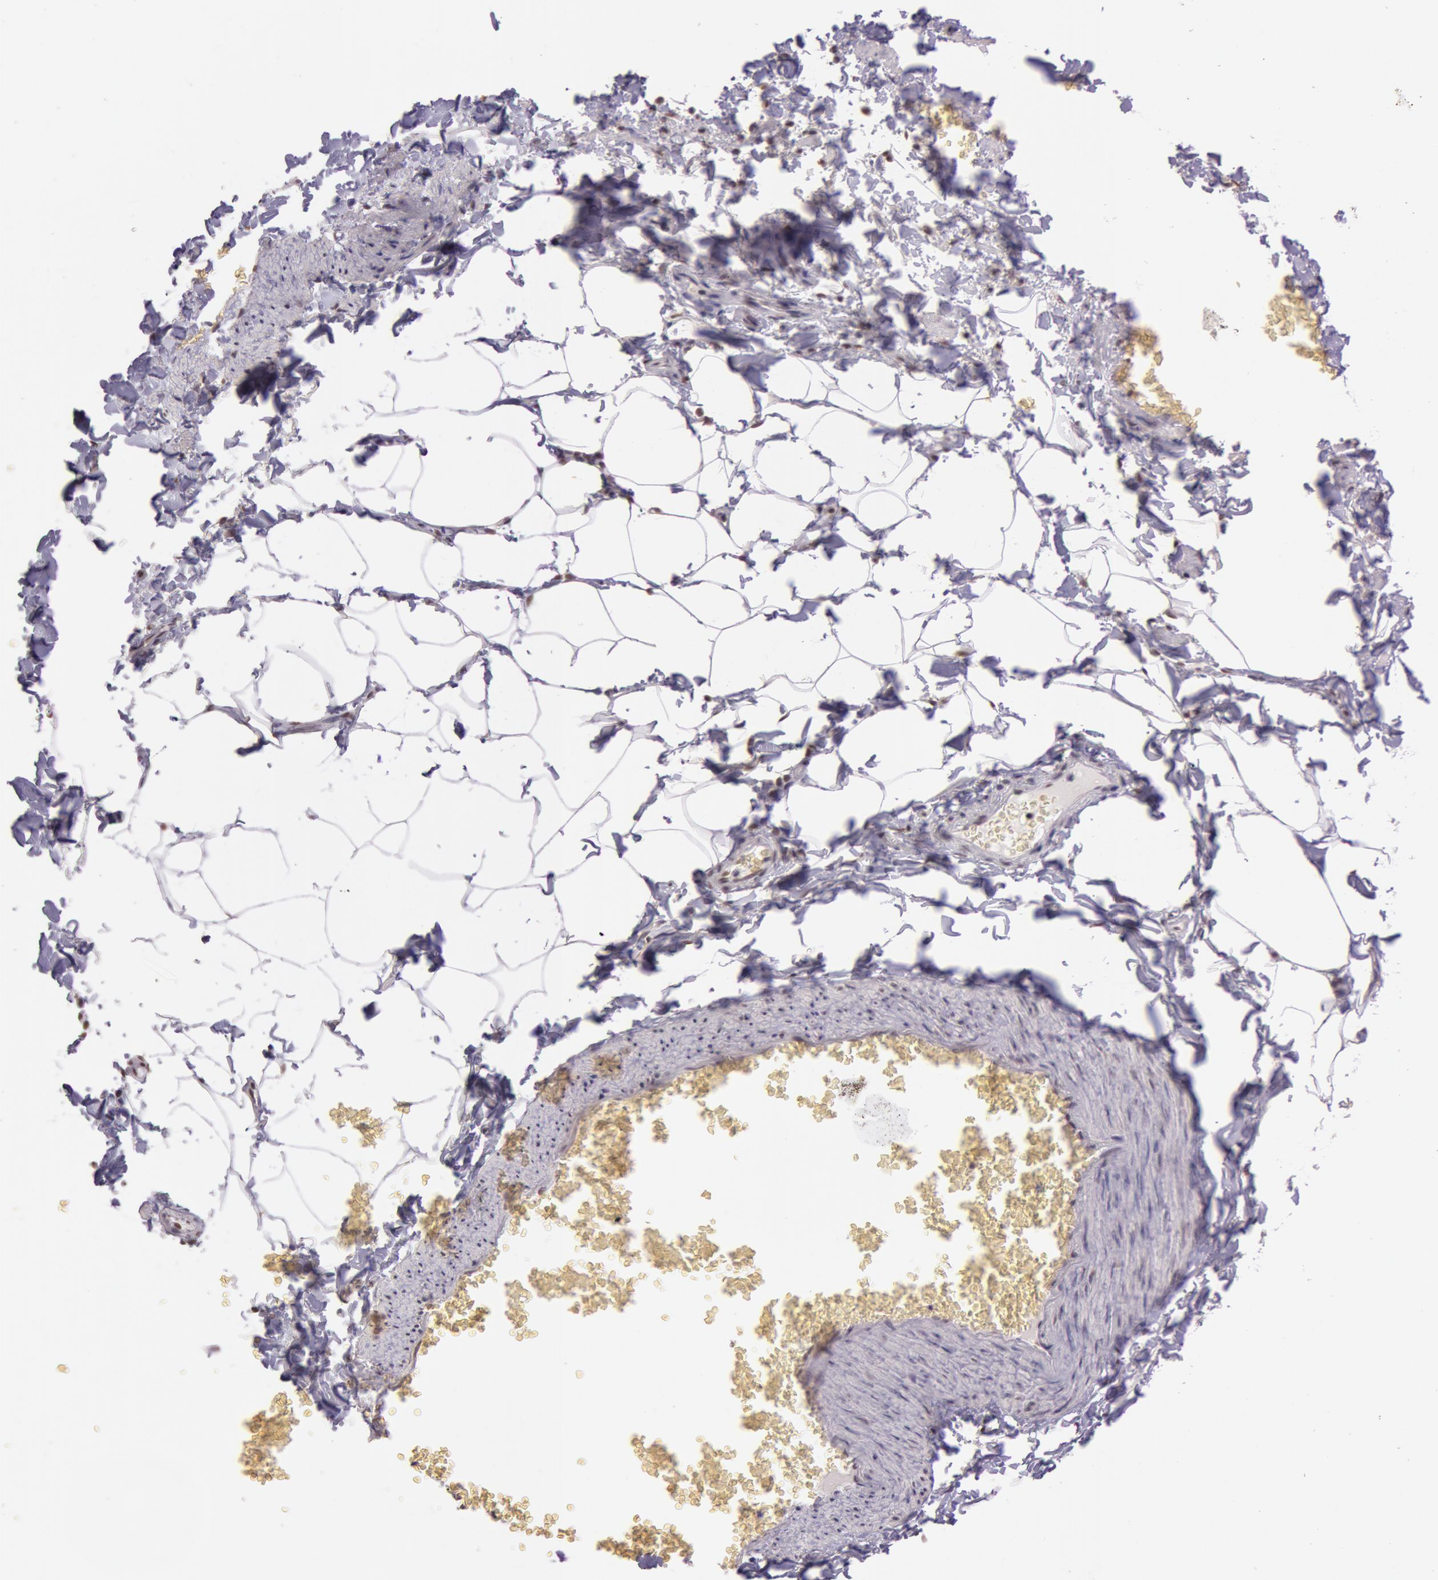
{"staining": {"intensity": "moderate", "quantity": ">75%", "location": "nuclear"}, "tissue": "adipose tissue", "cell_type": "Adipocytes", "image_type": "normal", "snomed": [{"axis": "morphology", "description": "Normal tissue, NOS"}, {"axis": "topography", "description": "Vascular tissue"}], "caption": "This is a histology image of IHC staining of unremarkable adipose tissue, which shows moderate expression in the nuclear of adipocytes.", "gene": "NBN", "patient": {"sex": "male", "age": 41}}